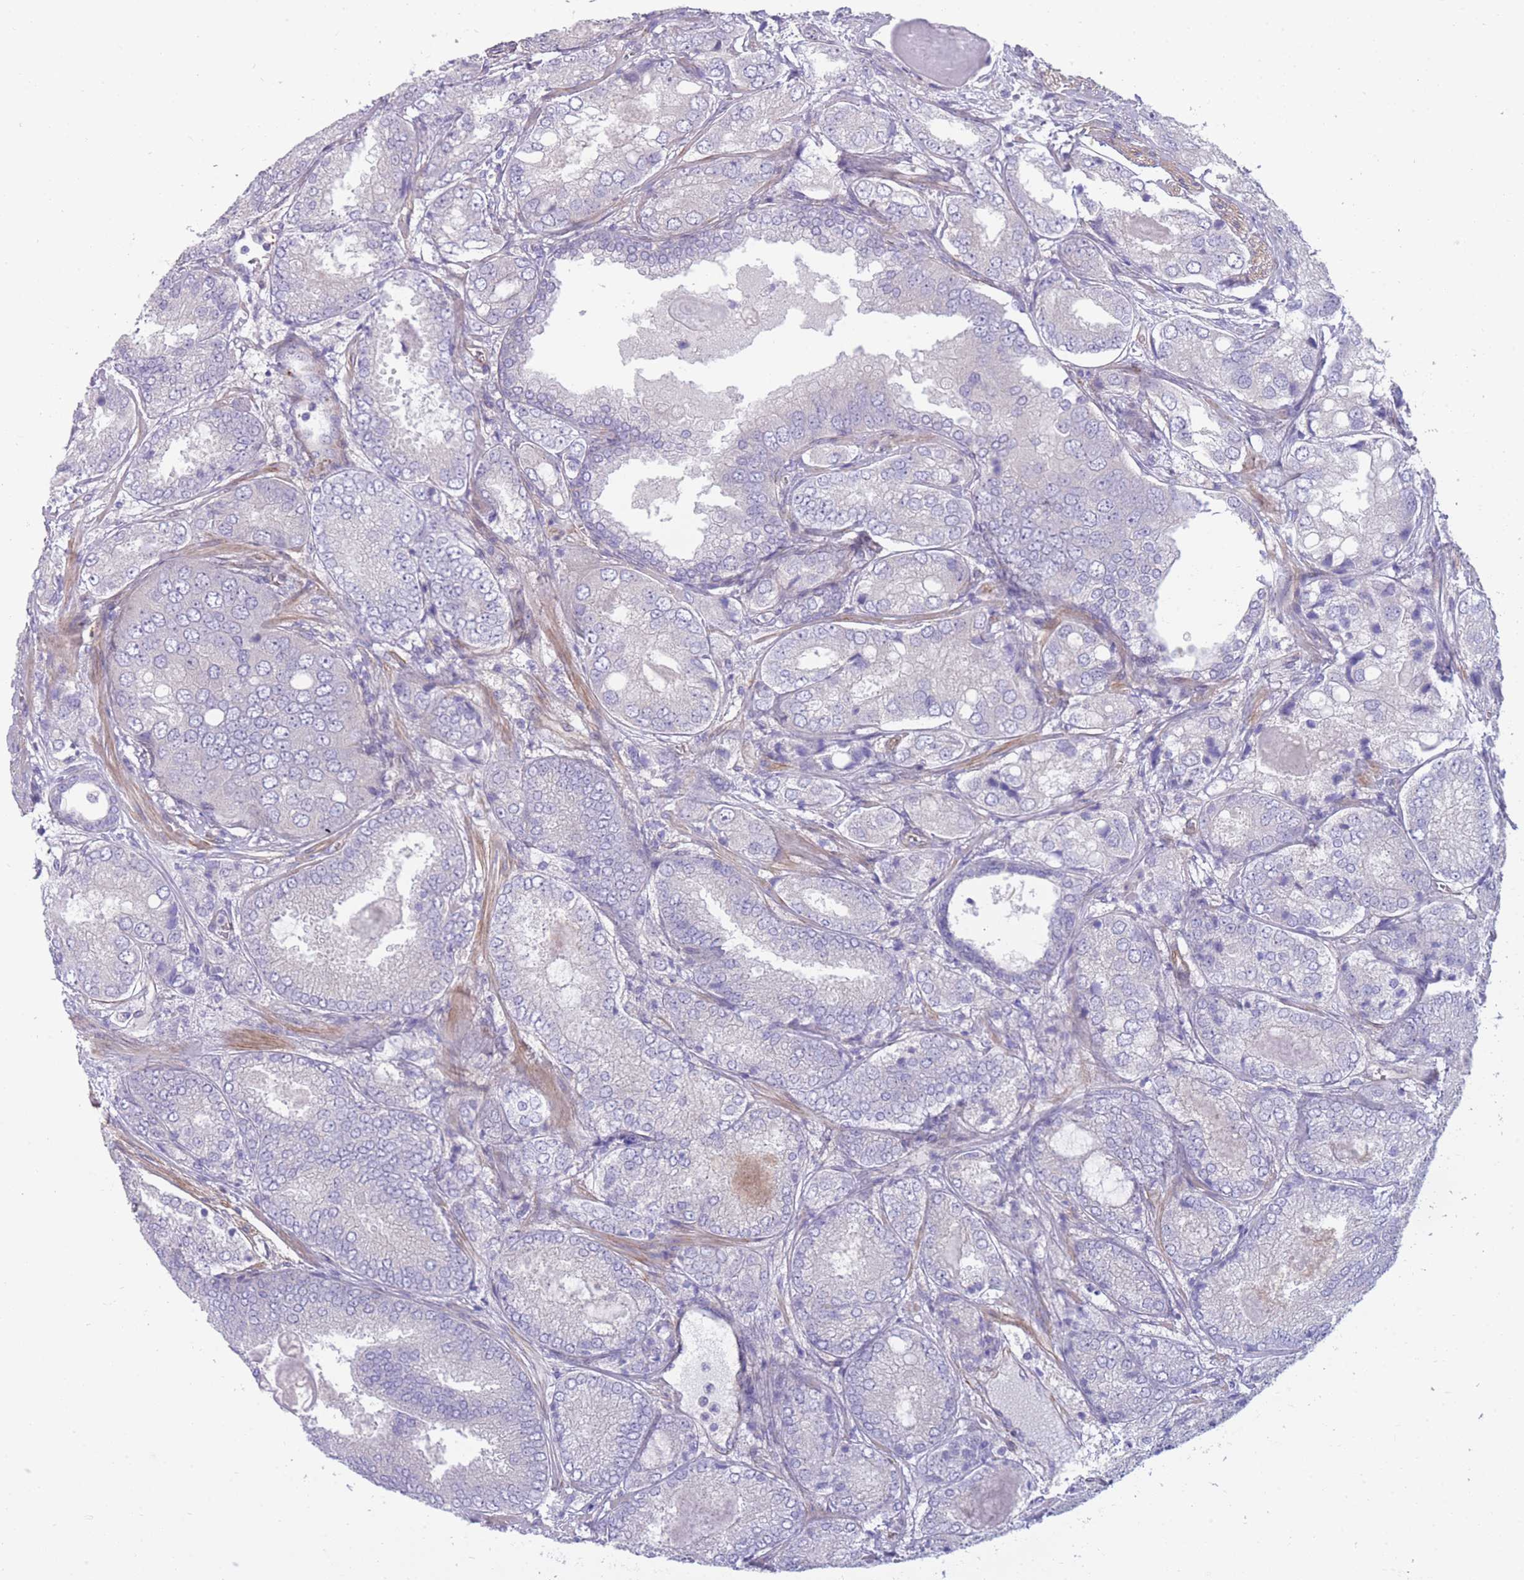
{"staining": {"intensity": "negative", "quantity": "none", "location": "none"}, "tissue": "prostate cancer", "cell_type": "Tumor cells", "image_type": "cancer", "snomed": [{"axis": "morphology", "description": "Adenocarcinoma, High grade"}, {"axis": "topography", "description": "Prostate"}], "caption": "DAB (3,3'-diaminobenzidine) immunohistochemical staining of prostate adenocarcinoma (high-grade) displays no significant positivity in tumor cells.", "gene": "RGS11", "patient": {"sex": "male", "age": 63}}